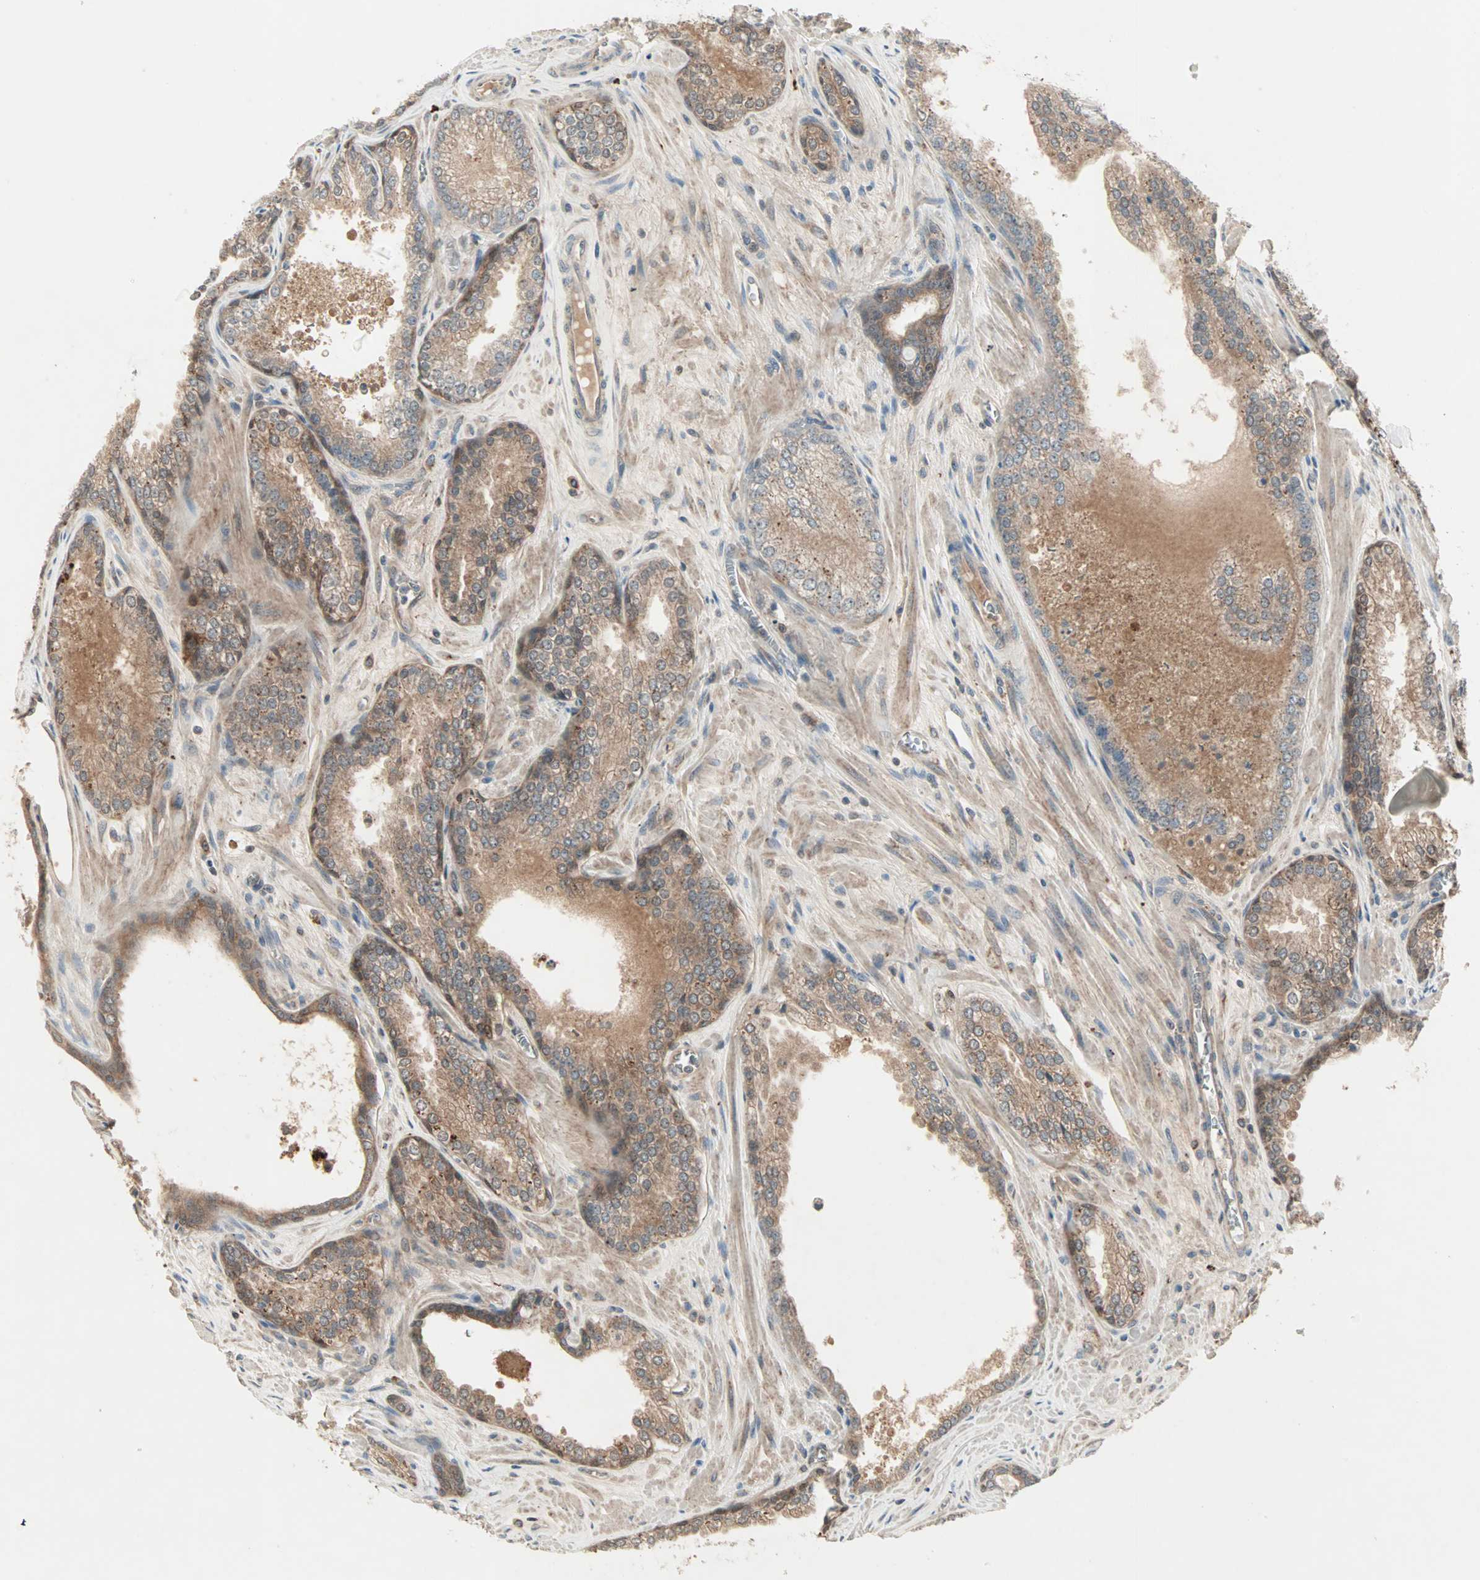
{"staining": {"intensity": "moderate", "quantity": ">75%", "location": "cytoplasmic/membranous"}, "tissue": "prostate cancer", "cell_type": "Tumor cells", "image_type": "cancer", "snomed": [{"axis": "morphology", "description": "Adenocarcinoma, Low grade"}, {"axis": "topography", "description": "Prostate"}], "caption": "Immunohistochemical staining of adenocarcinoma (low-grade) (prostate) exhibits moderate cytoplasmic/membranous protein staining in approximately >75% of tumor cells.", "gene": "JMJD7-PLA2G4B", "patient": {"sex": "male", "age": 60}}